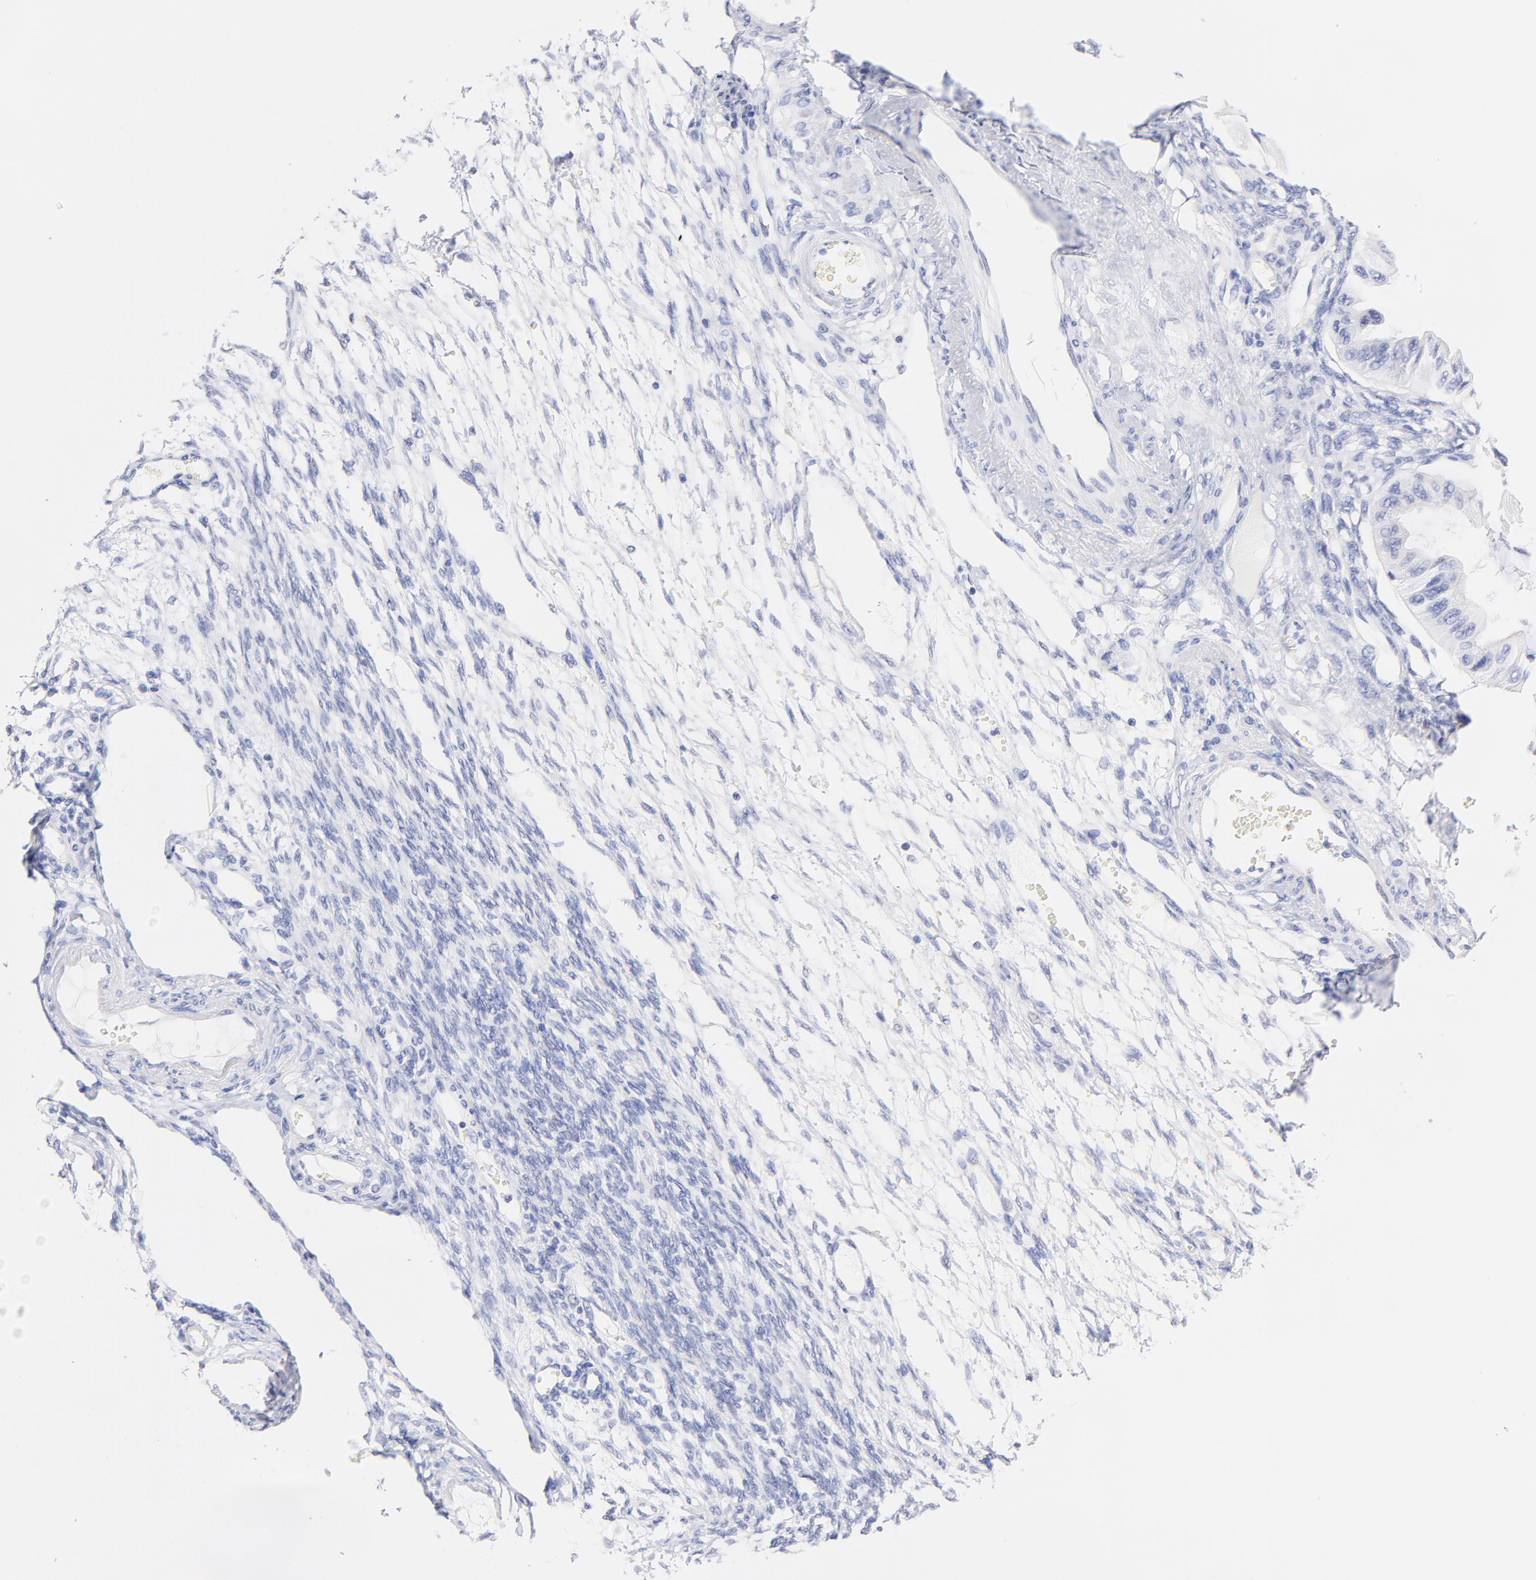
{"staining": {"intensity": "negative", "quantity": "none", "location": "none"}, "tissue": "ovarian cancer", "cell_type": "Tumor cells", "image_type": "cancer", "snomed": [{"axis": "morphology", "description": "Cystadenocarcinoma, mucinous, NOS"}, {"axis": "topography", "description": "Ovary"}], "caption": "Ovarian cancer (mucinous cystadenocarcinoma) was stained to show a protein in brown. There is no significant expression in tumor cells.", "gene": "CFAP57", "patient": {"sex": "female", "age": 57}}